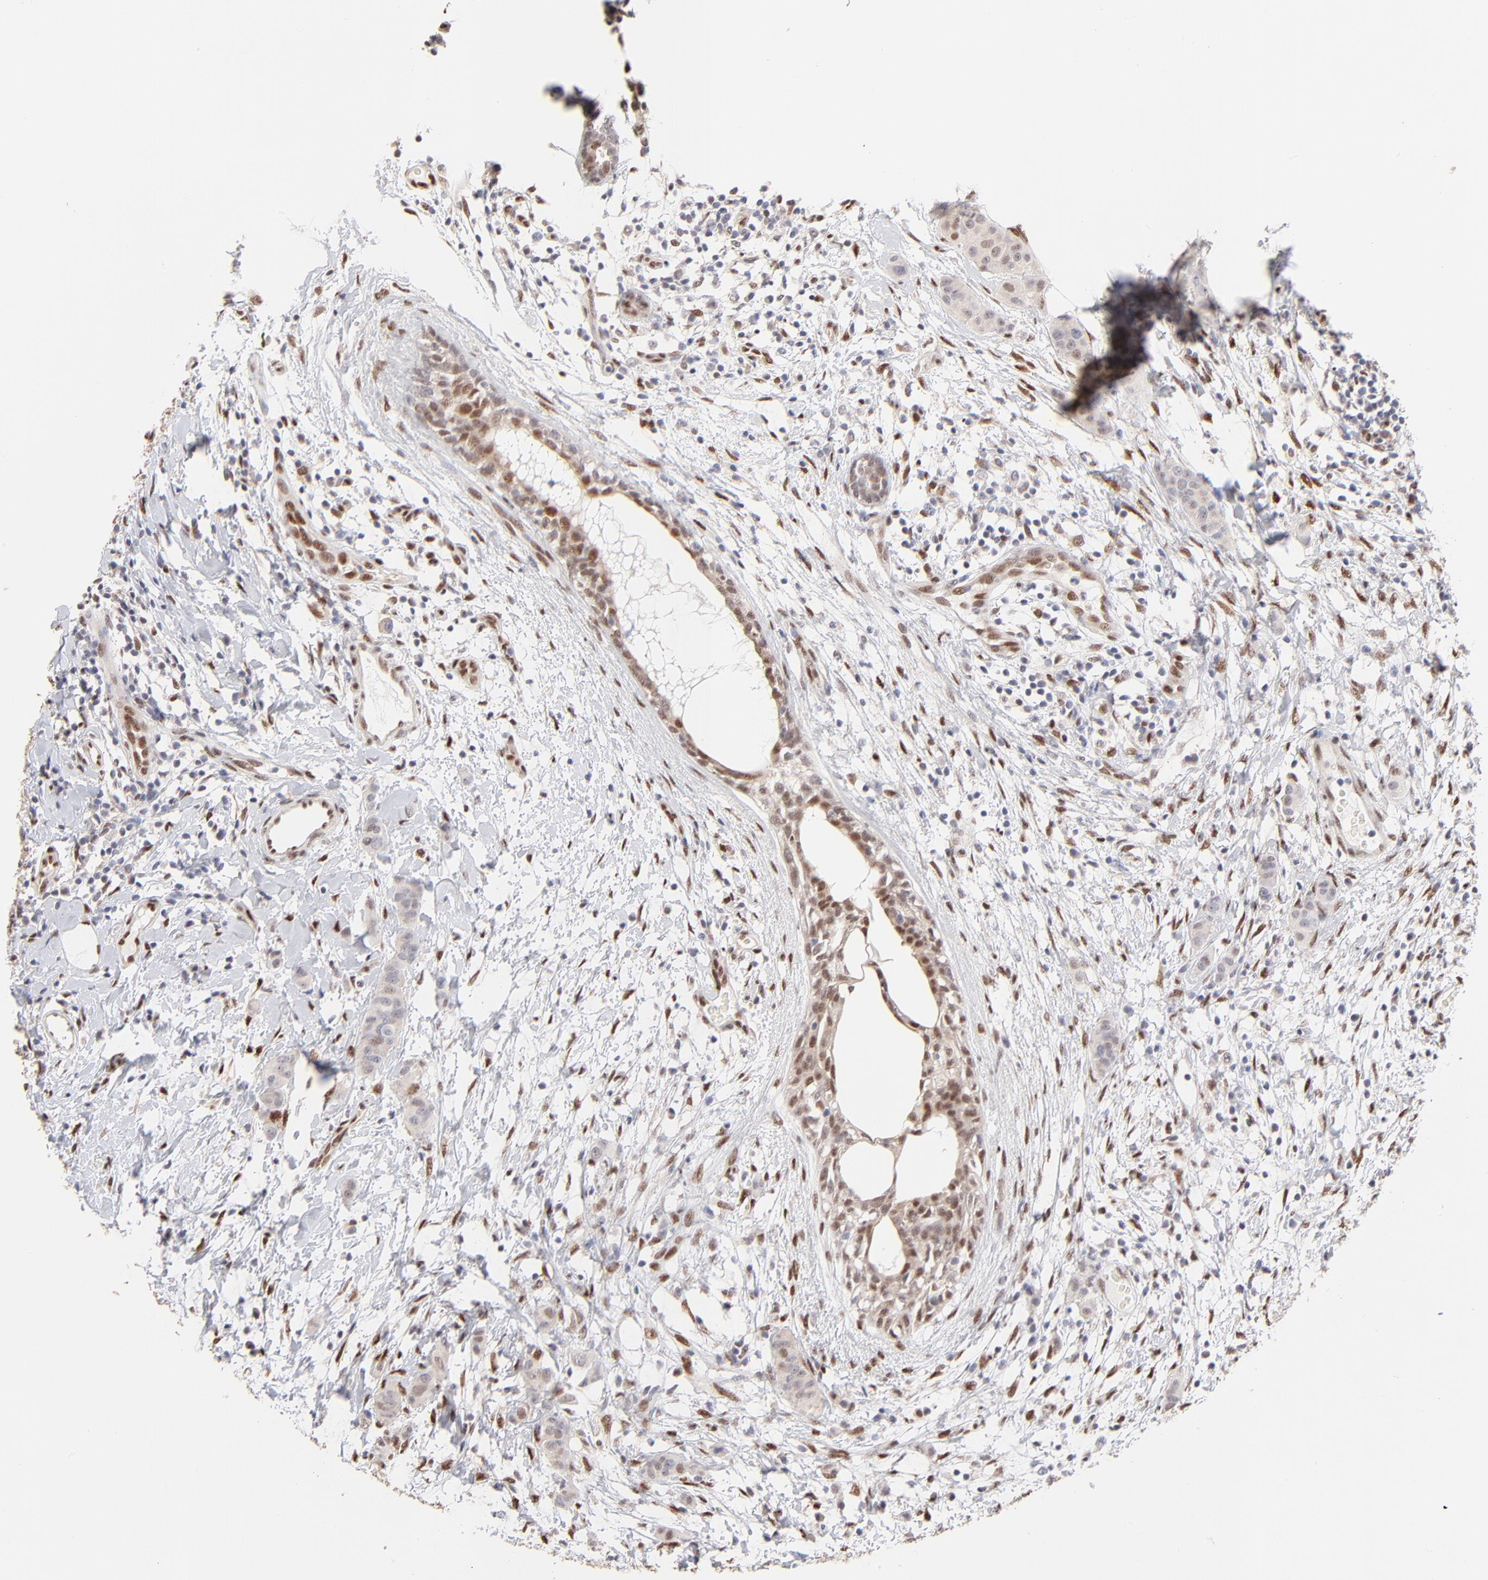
{"staining": {"intensity": "weak", "quantity": "25%-75%", "location": "cytoplasmic/membranous,nuclear"}, "tissue": "breast cancer", "cell_type": "Tumor cells", "image_type": "cancer", "snomed": [{"axis": "morphology", "description": "Duct carcinoma"}, {"axis": "topography", "description": "Breast"}], "caption": "Immunohistochemistry (IHC) of breast cancer demonstrates low levels of weak cytoplasmic/membranous and nuclear expression in about 25%-75% of tumor cells.", "gene": "STAT3", "patient": {"sex": "female", "age": 40}}